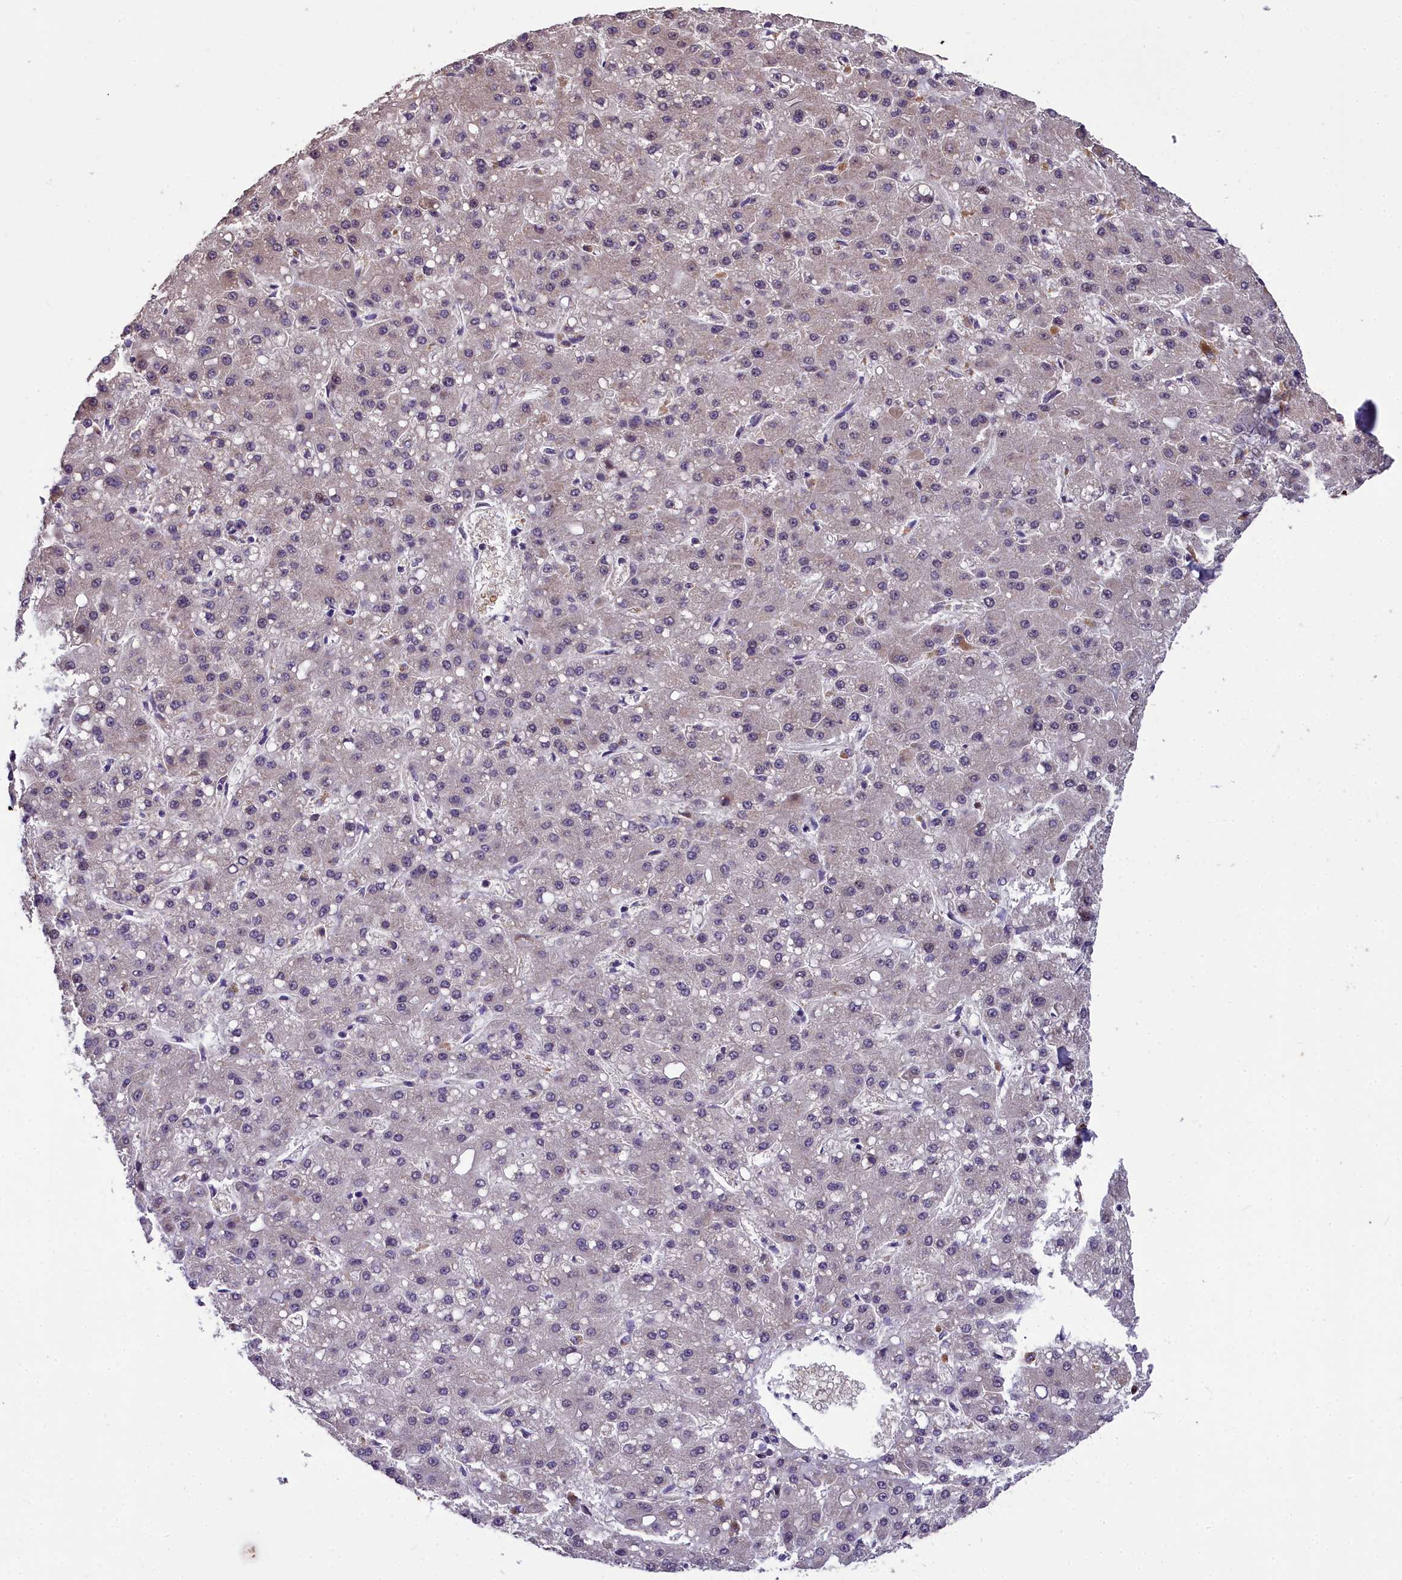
{"staining": {"intensity": "negative", "quantity": "none", "location": "none"}, "tissue": "liver cancer", "cell_type": "Tumor cells", "image_type": "cancer", "snomed": [{"axis": "morphology", "description": "Carcinoma, Hepatocellular, NOS"}, {"axis": "topography", "description": "Liver"}], "caption": "This is an IHC image of liver hepatocellular carcinoma. There is no positivity in tumor cells.", "gene": "ZNF333", "patient": {"sex": "male", "age": 67}}